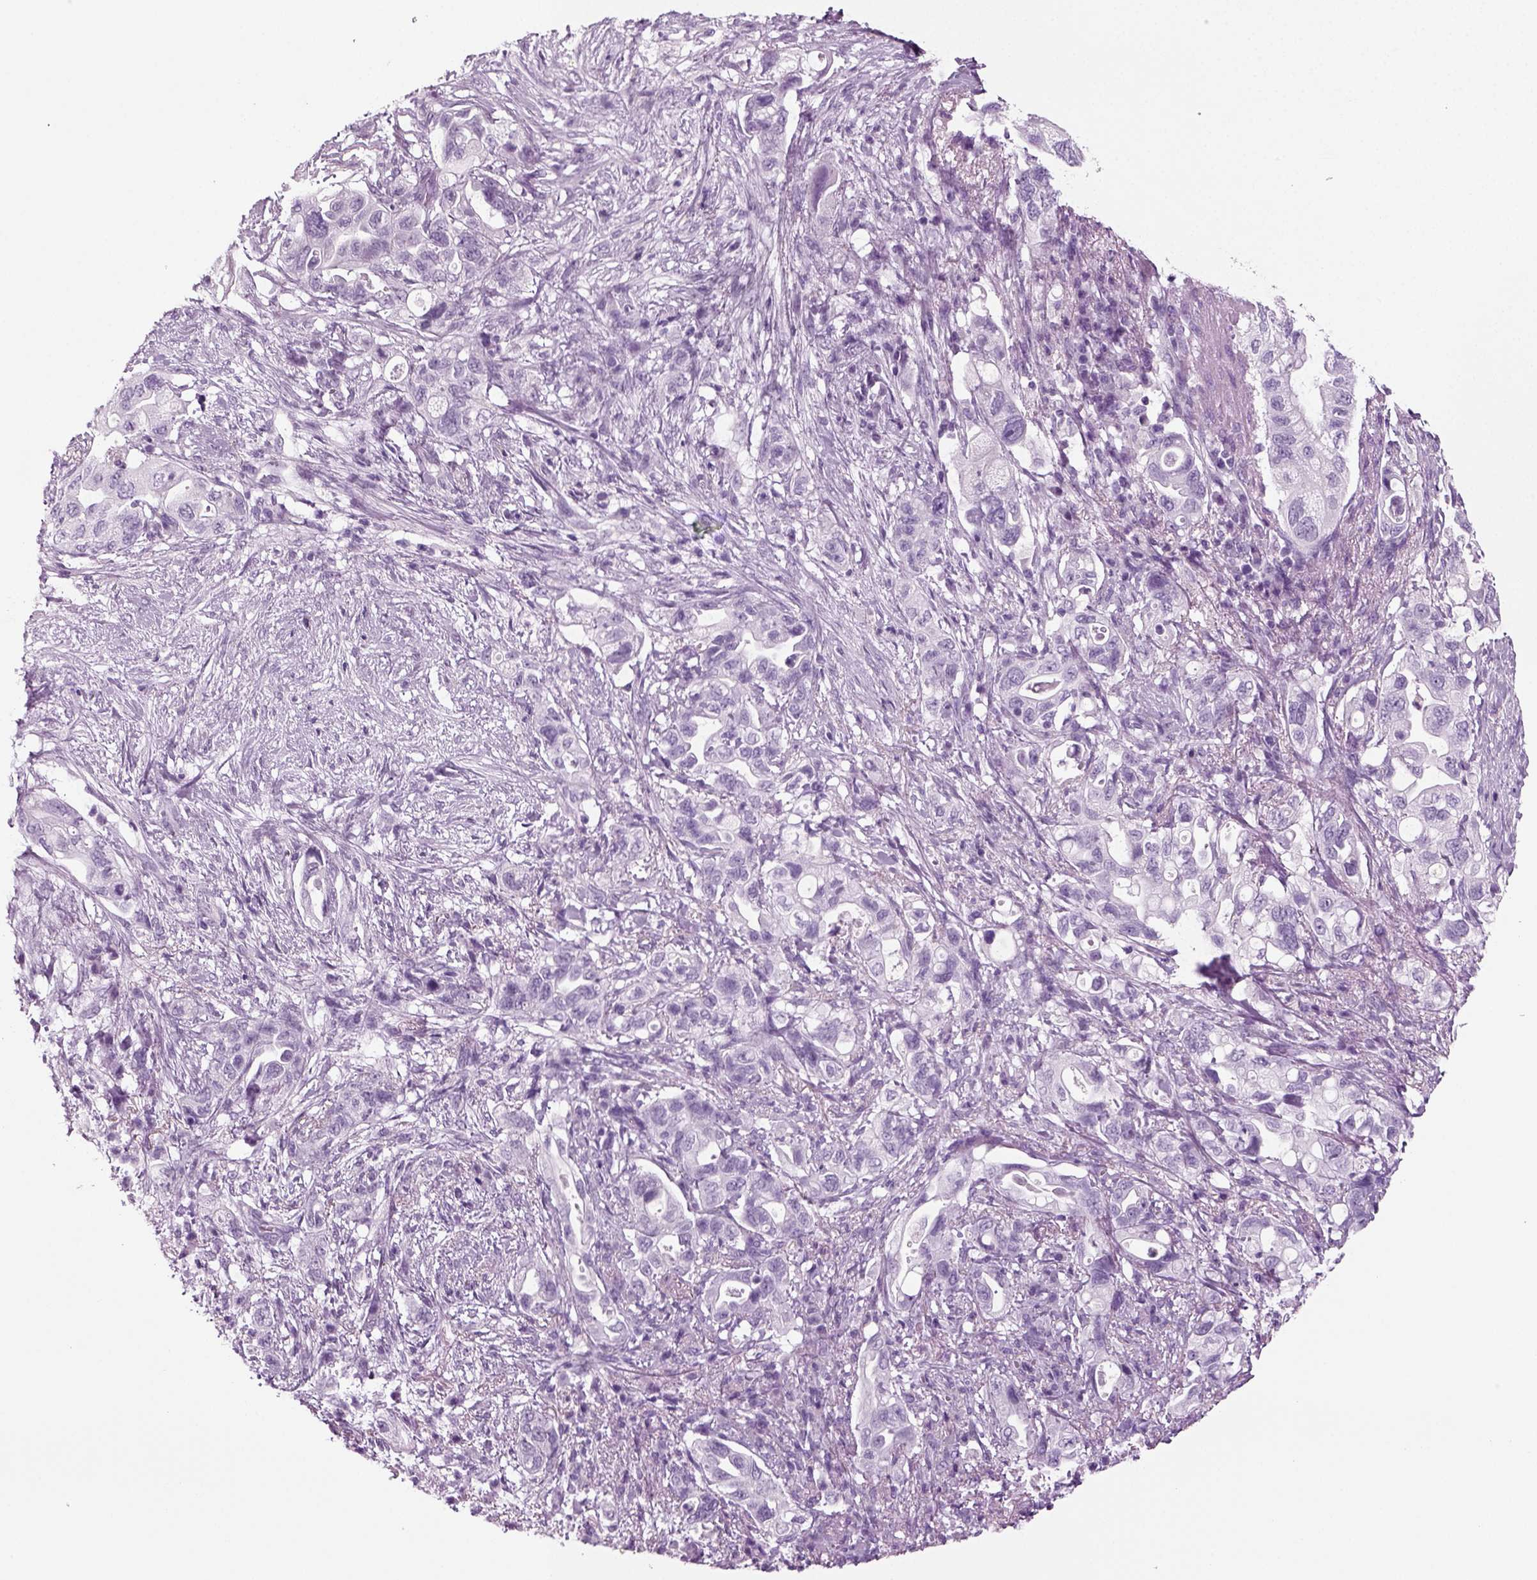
{"staining": {"intensity": "negative", "quantity": "none", "location": "none"}, "tissue": "pancreatic cancer", "cell_type": "Tumor cells", "image_type": "cancer", "snomed": [{"axis": "morphology", "description": "Adenocarcinoma, NOS"}, {"axis": "topography", "description": "Pancreas"}], "caption": "High magnification brightfield microscopy of pancreatic cancer stained with DAB (brown) and counterstained with hematoxylin (blue): tumor cells show no significant expression.", "gene": "CRABP1", "patient": {"sex": "female", "age": 72}}